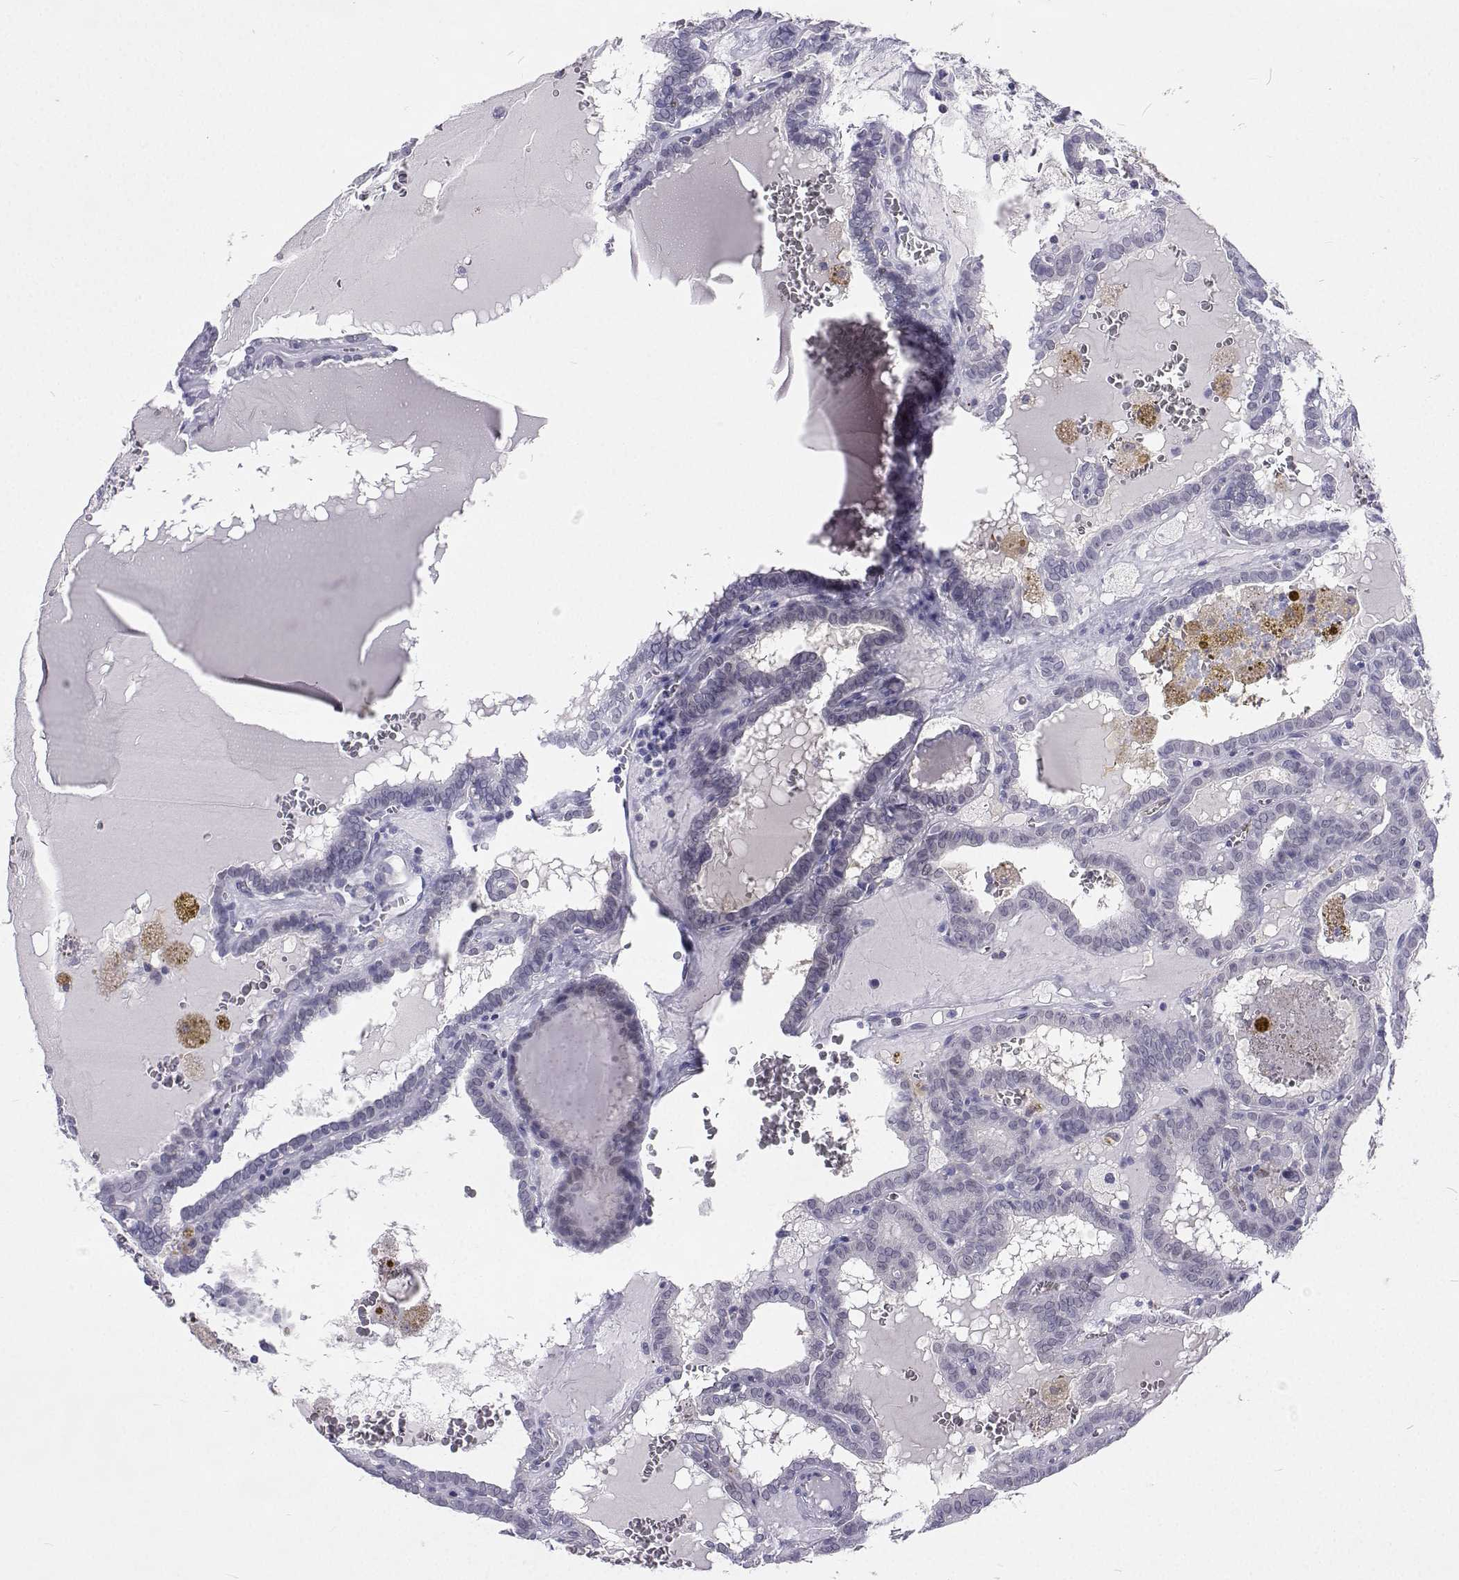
{"staining": {"intensity": "negative", "quantity": "none", "location": "none"}, "tissue": "thyroid cancer", "cell_type": "Tumor cells", "image_type": "cancer", "snomed": [{"axis": "morphology", "description": "Papillary adenocarcinoma, NOS"}, {"axis": "topography", "description": "Thyroid gland"}], "caption": "Tumor cells are negative for brown protein staining in thyroid cancer (papillary adenocarcinoma).", "gene": "GALM", "patient": {"sex": "female", "age": 39}}